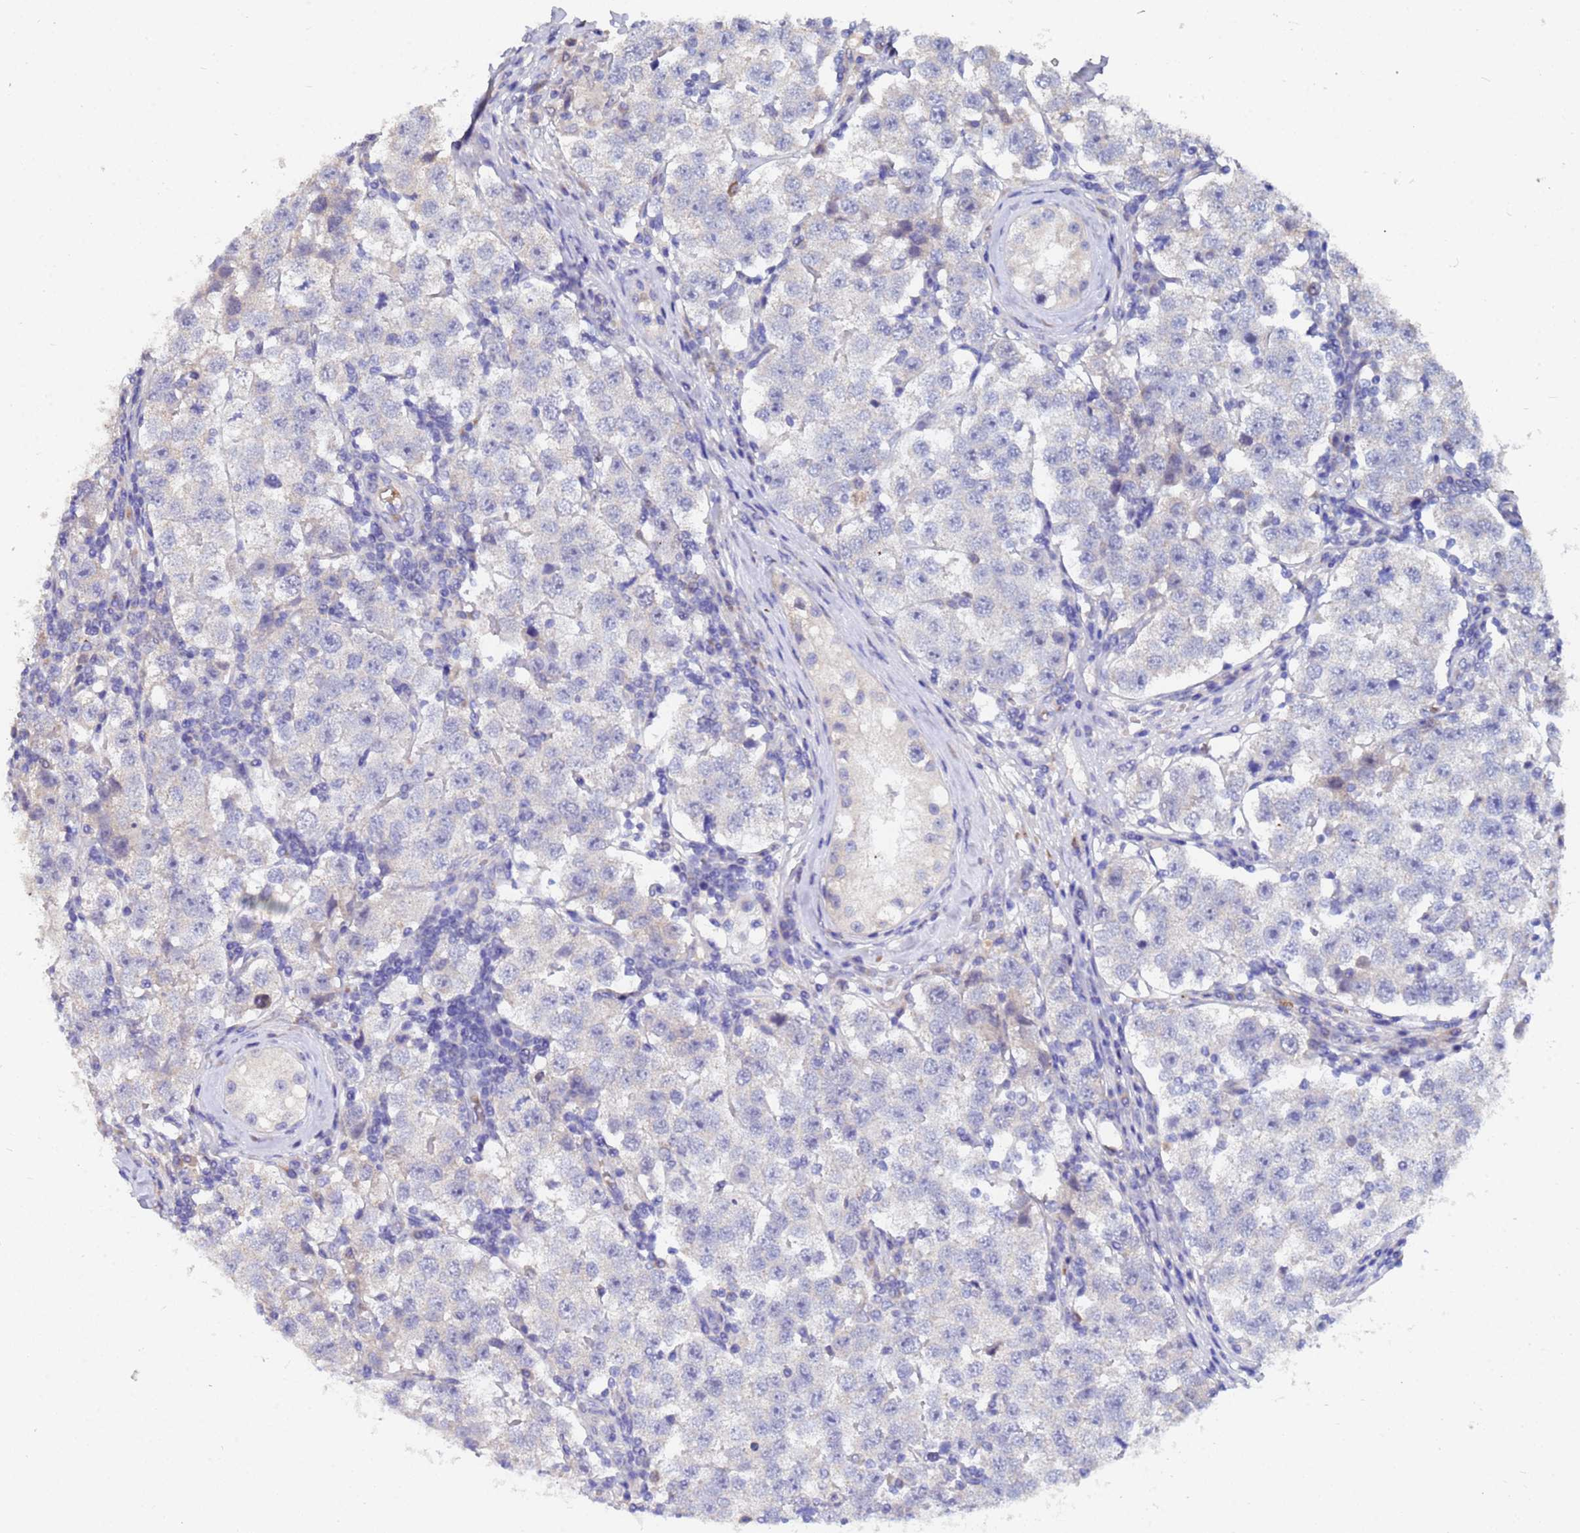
{"staining": {"intensity": "negative", "quantity": "none", "location": "none"}, "tissue": "testis cancer", "cell_type": "Tumor cells", "image_type": "cancer", "snomed": [{"axis": "morphology", "description": "Seminoma, NOS"}, {"axis": "topography", "description": "Testis"}], "caption": "This micrograph is of testis cancer (seminoma) stained with immunohistochemistry to label a protein in brown with the nuclei are counter-stained blue. There is no positivity in tumor cells.", "gene": "IHO1", "patient": {"sex": "male", "age": 34}}